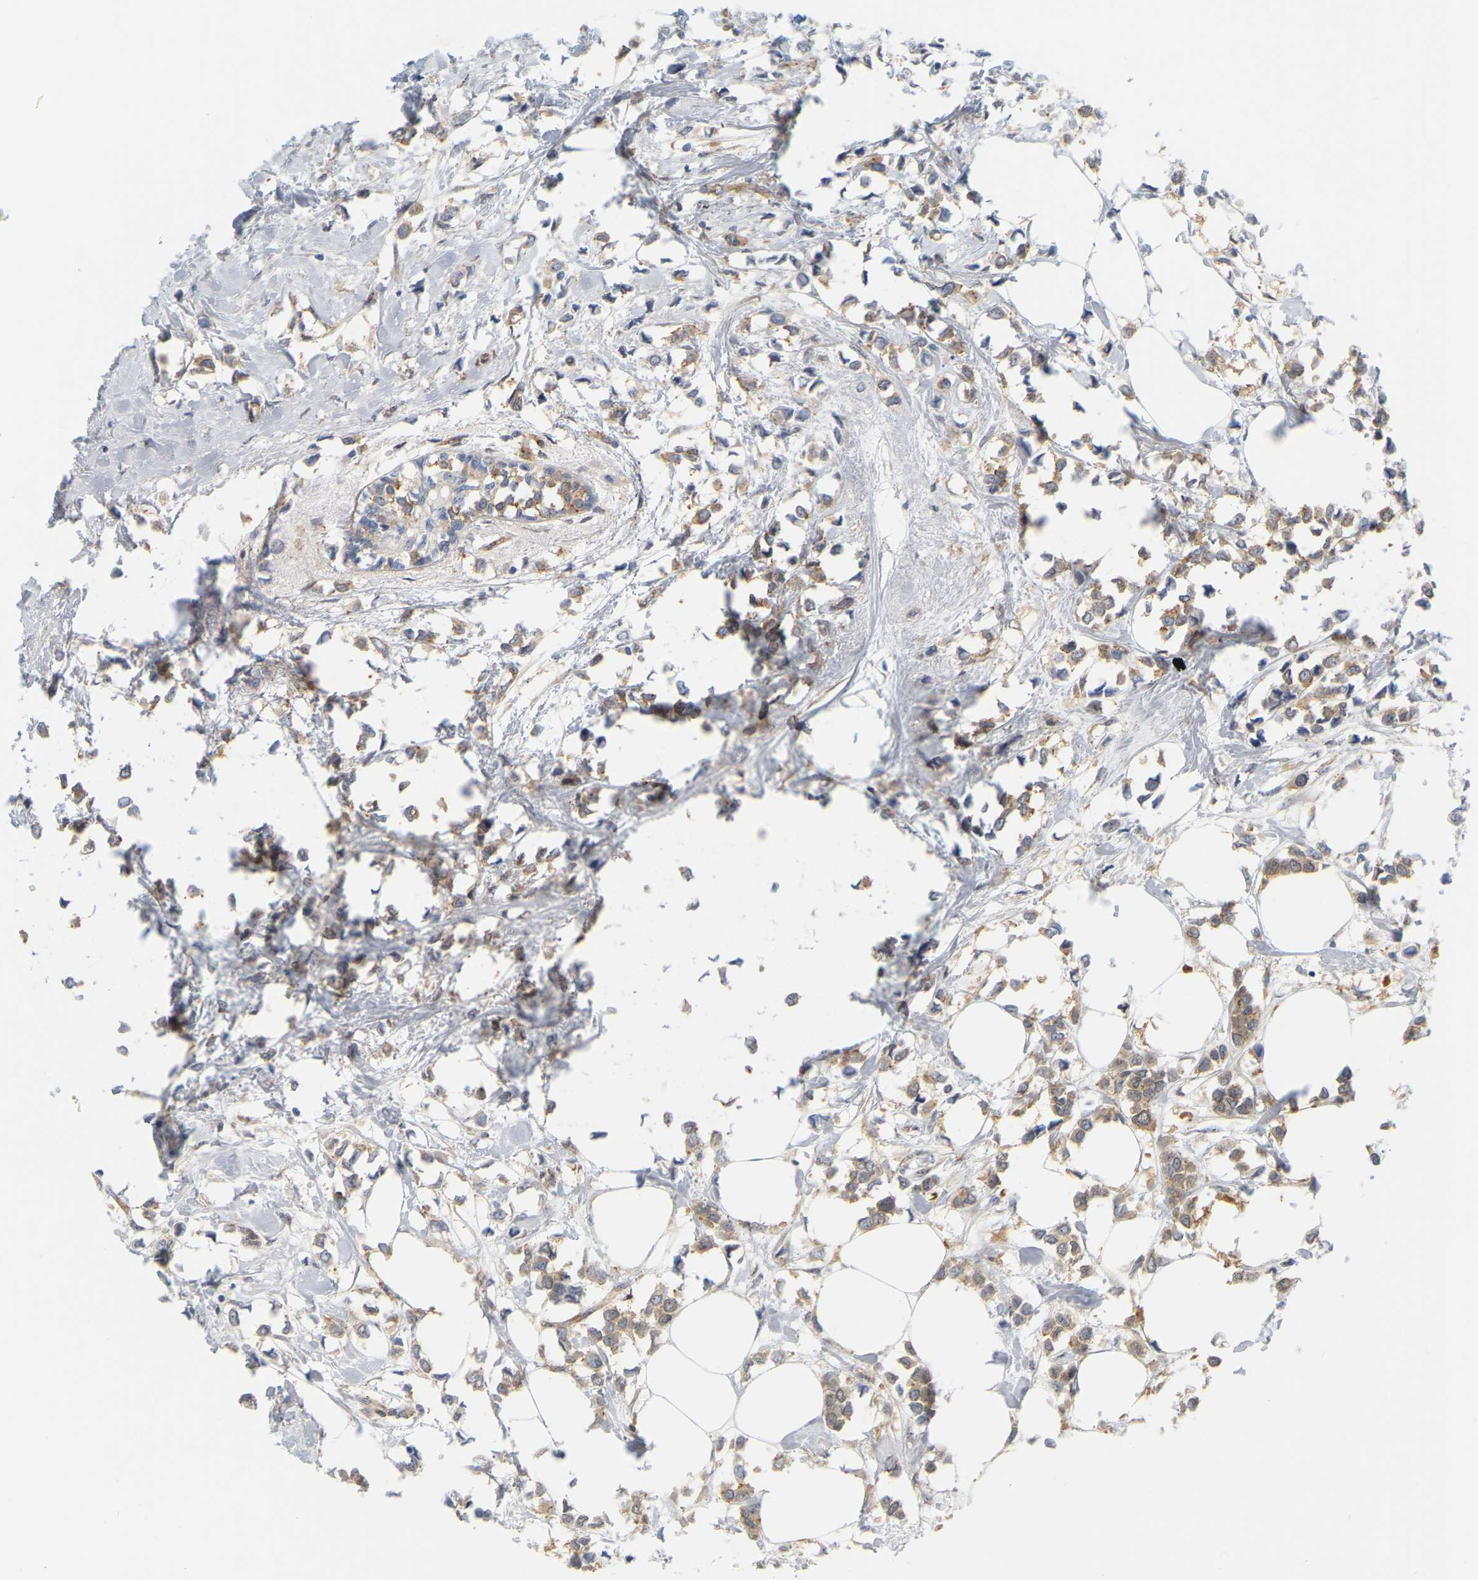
{"staining": {"intensity": "weak", "quantity": ">75%", "location": "cytoplasmic/membranous"}, "tissue": "breast cancer", "cell_type": "Tumor cells", "image_type": "cancer", "snomed": [{"axis": "morphology", "description": "Lobular carcinoma"}, {"axis": "topography", "description": "Breast"}], "caption": "The histopathology image reveals staining of breast cancer, revealing weak cytoplasmic/membranous protein positivity (brown color) within tumor cells. The staining was performed using DAB to visualize the protein expression in brown, while the nuclei were stained in blue with hematoxylin (Magnification: 20x).", "gene": "RAPH1", "patient": {"sex": "female", "age": 51}}